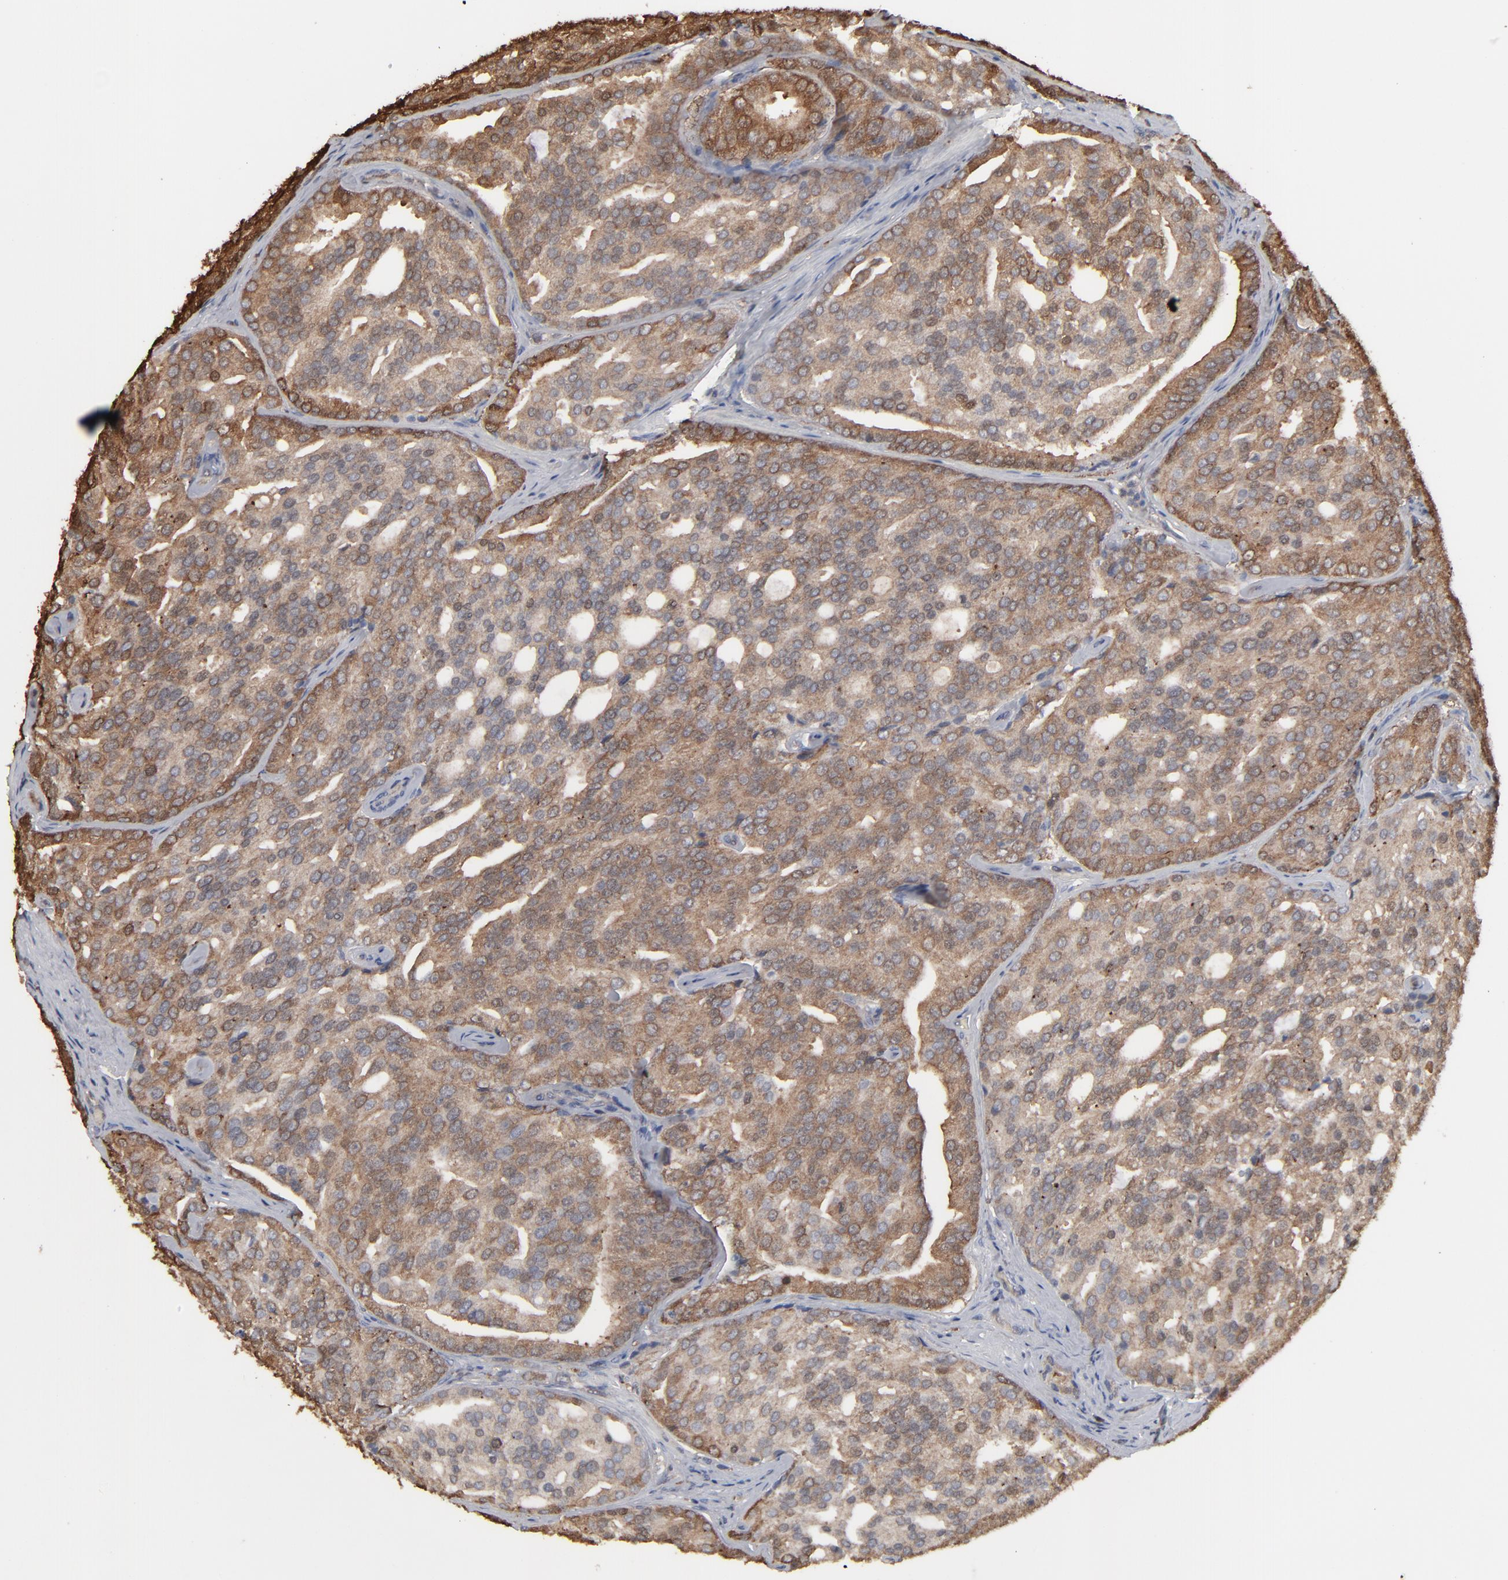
{"staining": {"intensity": "moderate", "quantity": ">75%", "location": "cytoplasmic/membranous,nuclear"}, "tissue": "prostate cancer", "cell_type": "Tumor cells", "image_type": "cancer", "snomed": [{"axis": "morphology", "description": "Adenocarcinoma, High grade"}, {"axis": "topography", "description": "Prostate"}], "caption": "Immunohistochemical staining of prostate adenocarcinoma (high-grade) demonstrates medium levels of moderate cytoplasmic/membranous and nuclear protein staining in approximately >75% of tumor cells. The staining was performed using DAB to visualize the protein expression in brown, while the nuclei were stained in blue with hematoxylin (Magnification: 20x).", "gene": "NME1-NME2", "patient": {"sex": "male", "age": 64}}